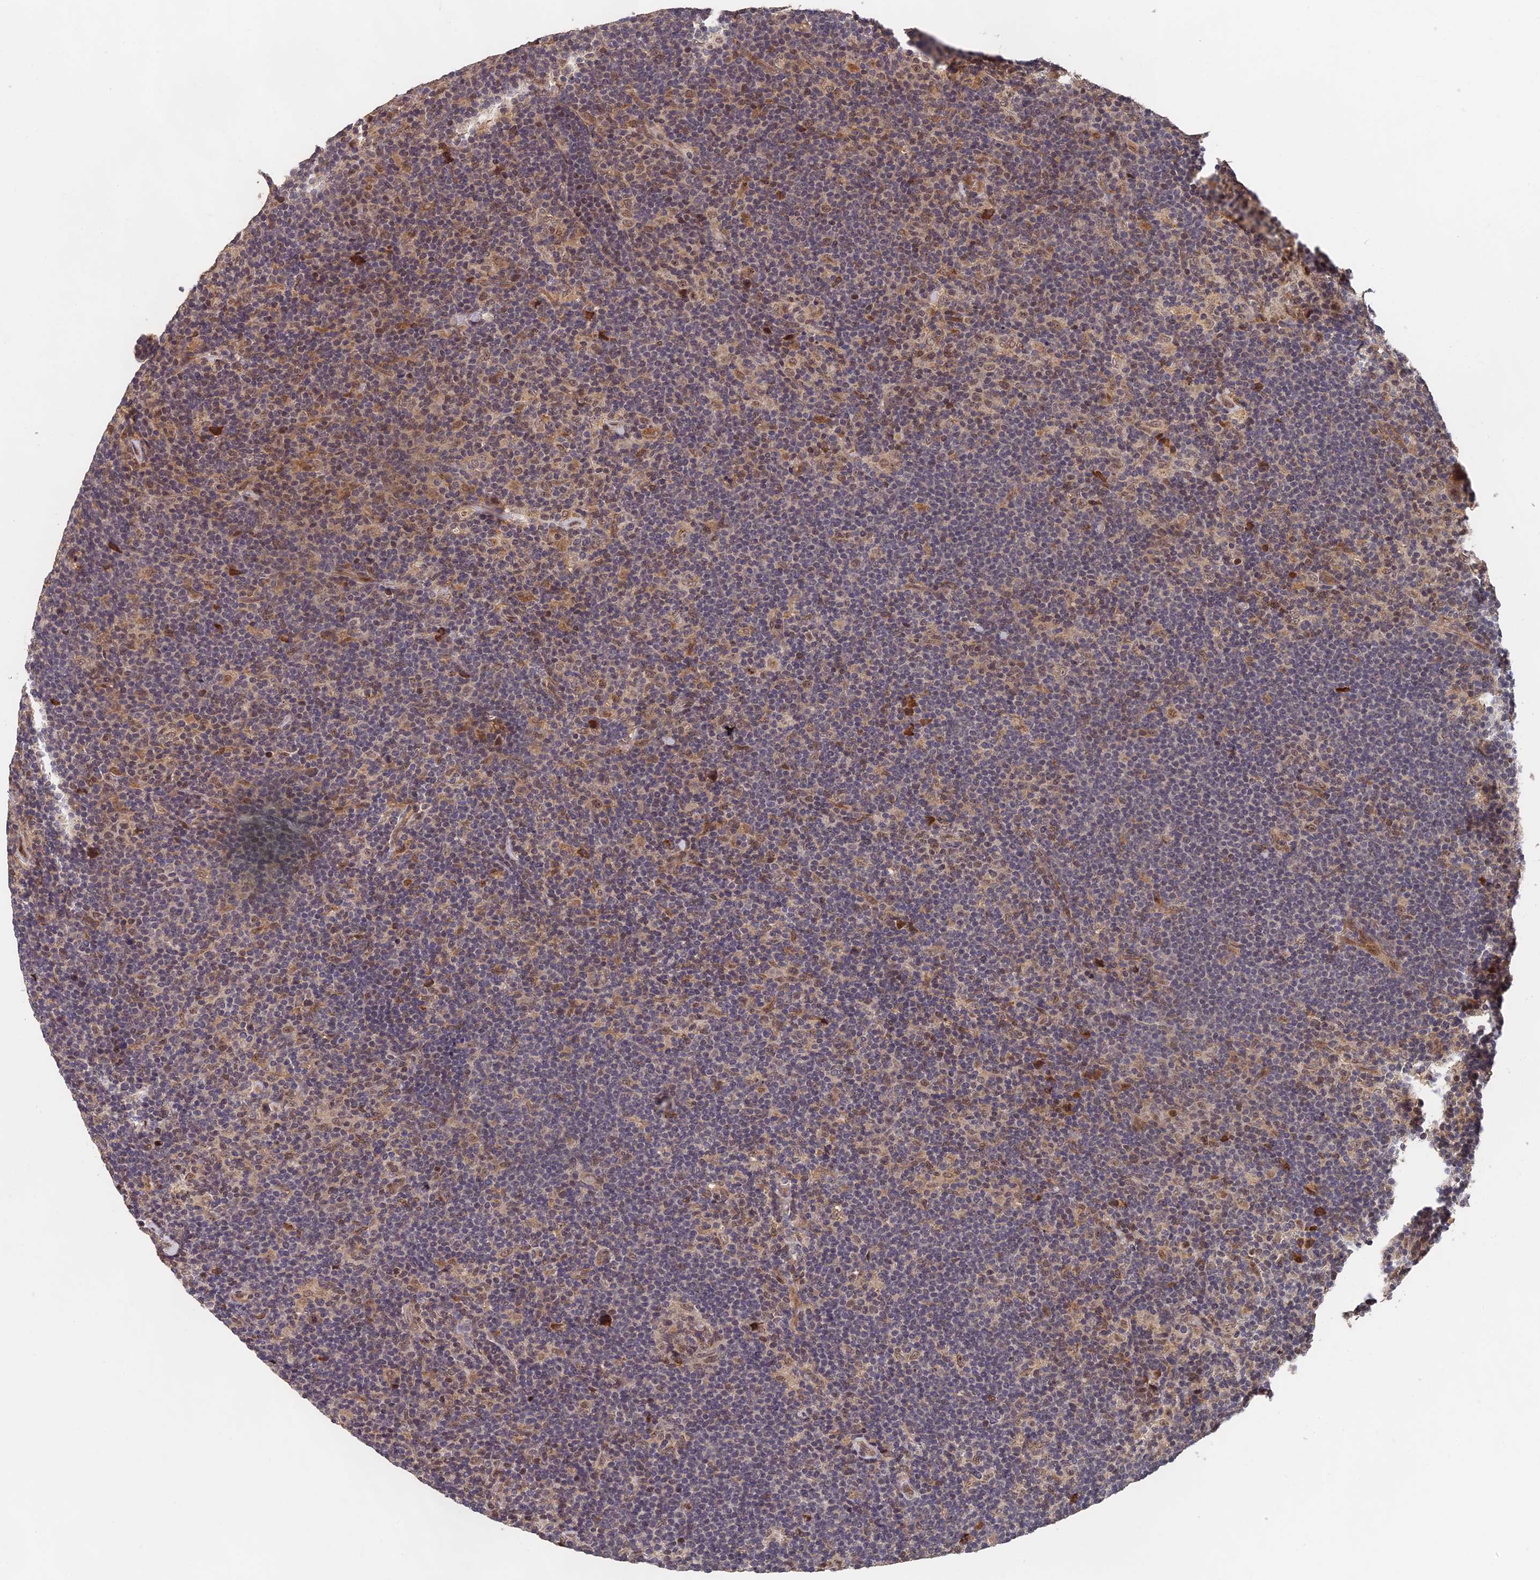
{"staining": {"intensity": "negative", "quantity": "none", "location": "none"}, "tissue": "lymphoma", "cell_type": "Tumor cells", "image_type": "cancer", "snomed": [{"axis": "morphology", "description": "Hodgkin's disease, NOS"}, {"axis": "topography", "description": "Lymph node"}], "caption": "Tumor cells show no significant protein positivity in Hodgkin's disease.", "gene": "OSBPL1A", "patient": {"sex": "female", "age": 57}}